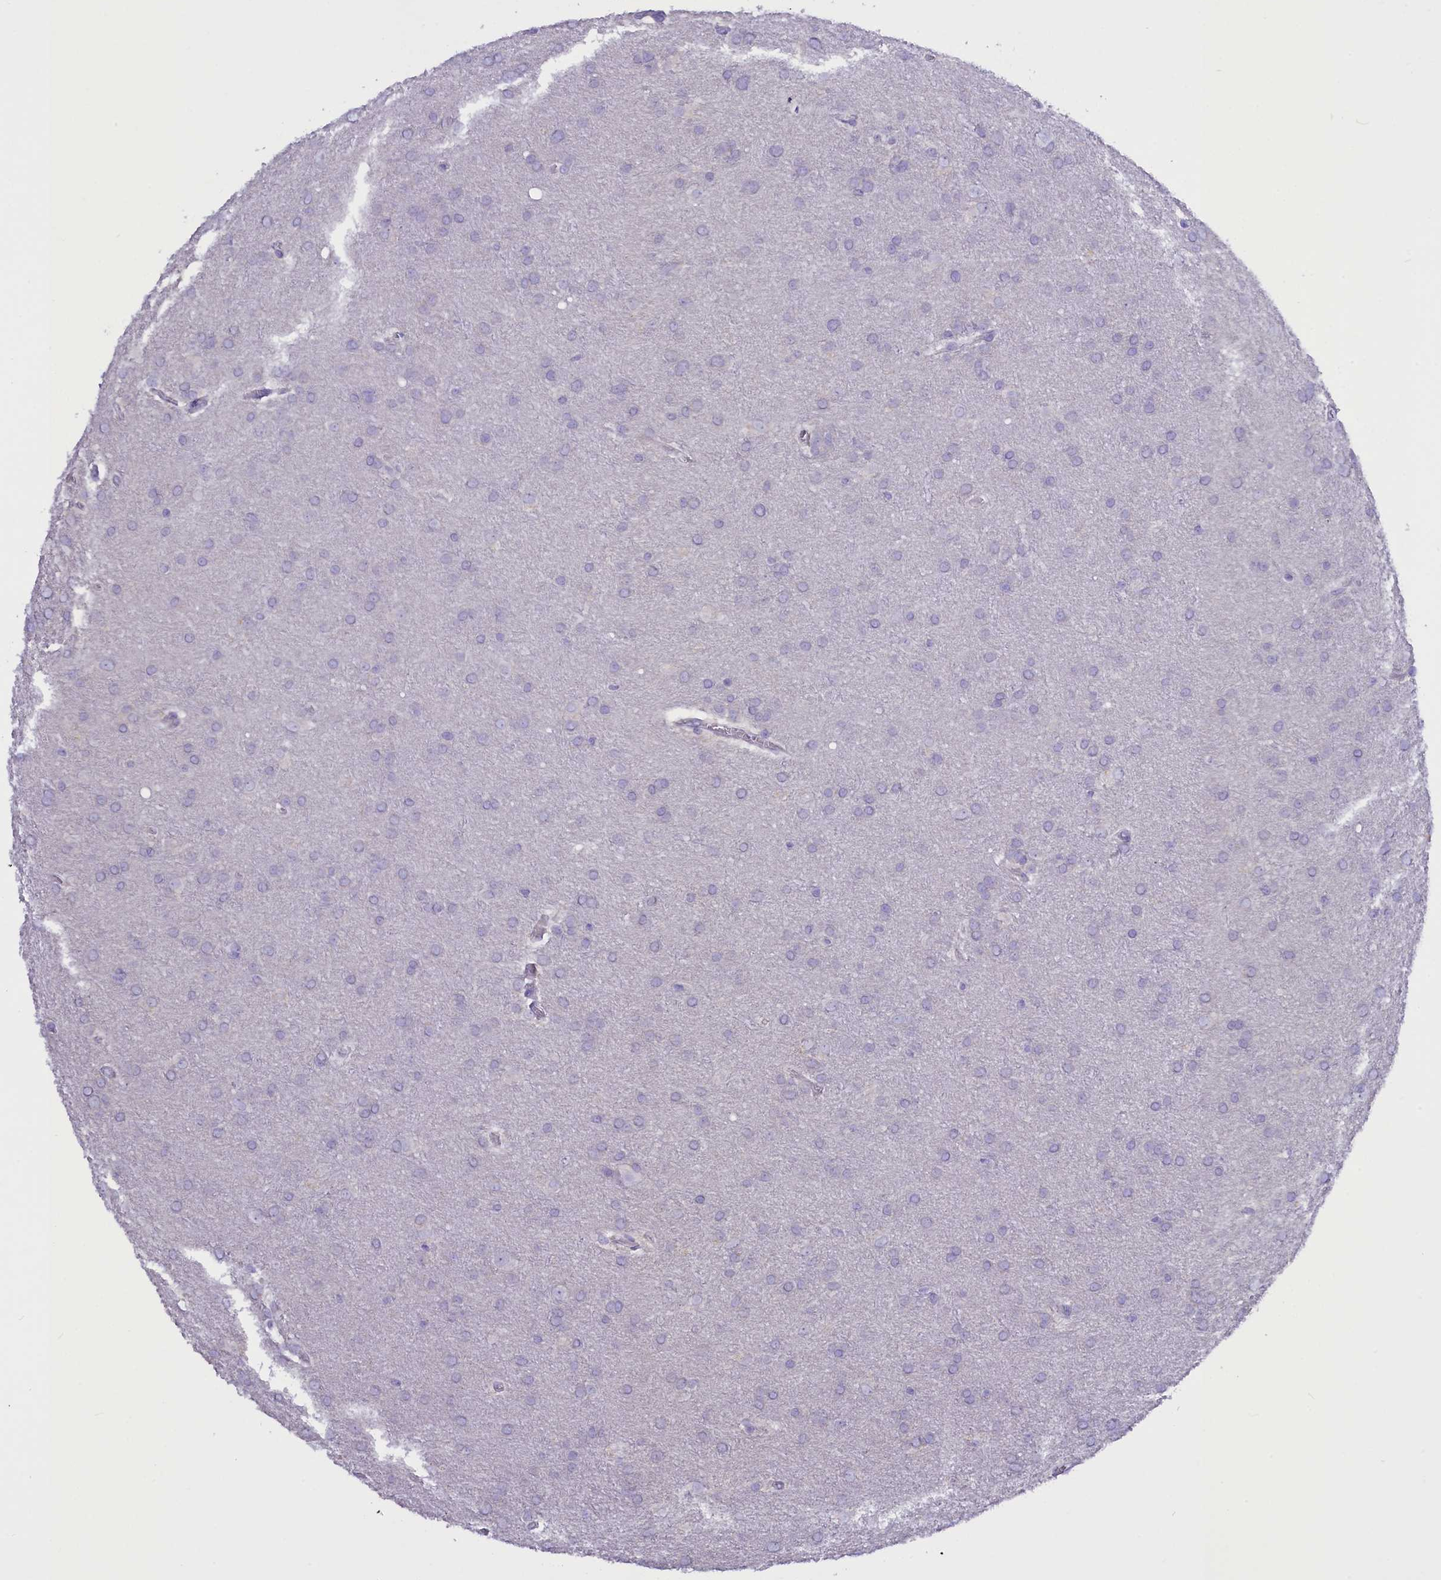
{"staining": {"intensity": "negative", "quantity": "none", "location": "none"}, "tissue": "glioma", "cell_type": "Tumor cells", "image_type": "cancer", "snomed": [{"axis": "morphology", "description": "Glioma, malignant, Low grade"}, {"axis": "topography", "description": "Brain"}], "caption": "Tumor cells are negative for brown protein staining in glioma.", "gene": "RTTN", "patient": {"sex": "female", "age": 32}}